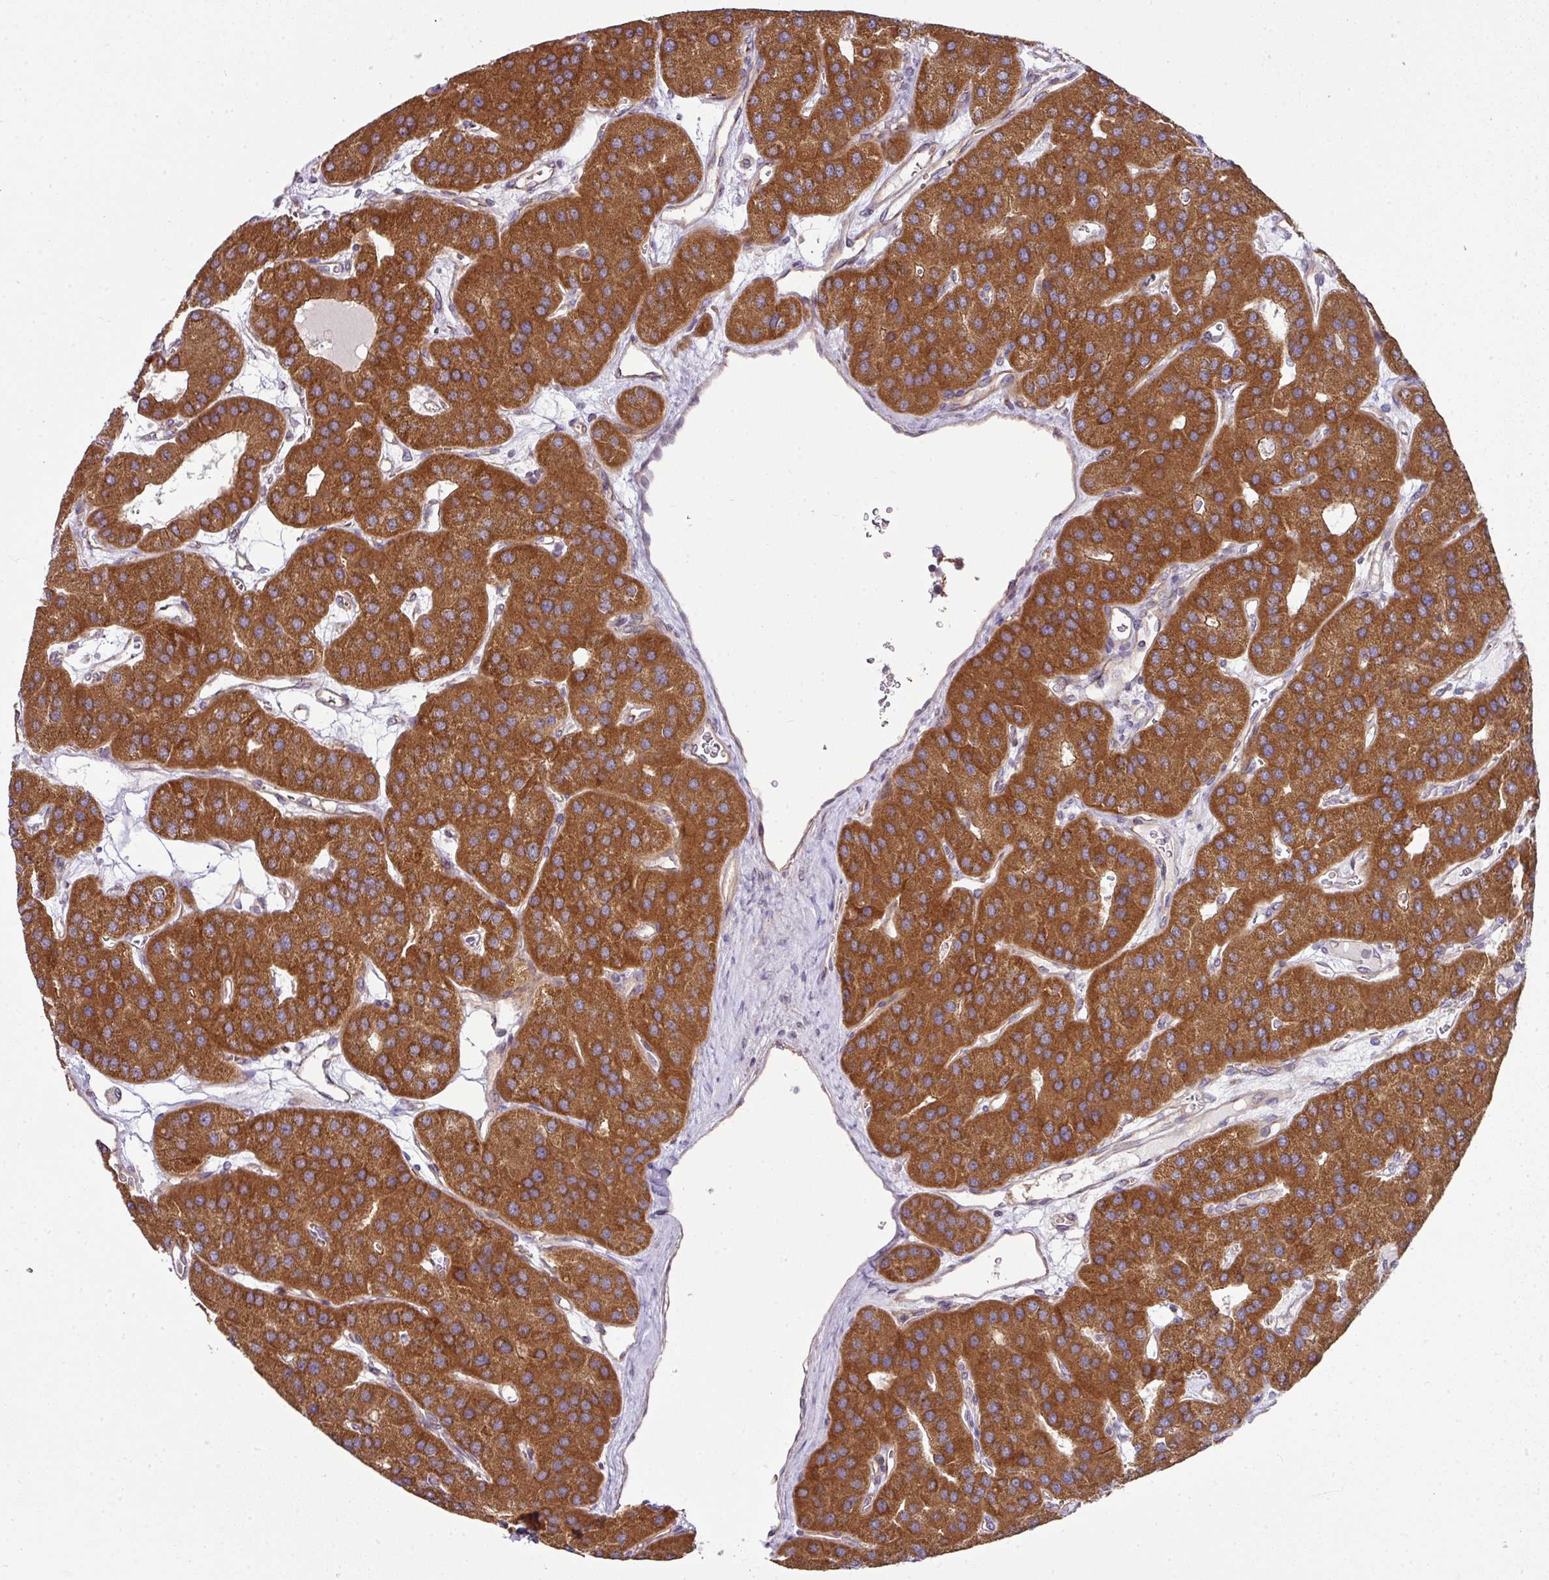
{"staining": {"intensity": "strong", "quantity": ">75%", "location": "cytoplasmic/membranous"}, "tissue": "parathyroid gland", "cell_type": "Glandular cells", "image_type": "normal", "snomed": [{"axis": "morphology", "description": "Normal tissue, NOS"}, {"axis": "morphology", "description": "Adenoma, NOS"}, {"axis": "topography", "description": "Parathyroid gland"}], "caption": "Strong cytoplasmic/membranous expression for a protein is seen in about >75% of glandular cells of unremarkable parathyroid gland using IHC.", "gene": "TIMMDC1", "patient": {"sex": "female", "age": 86}}